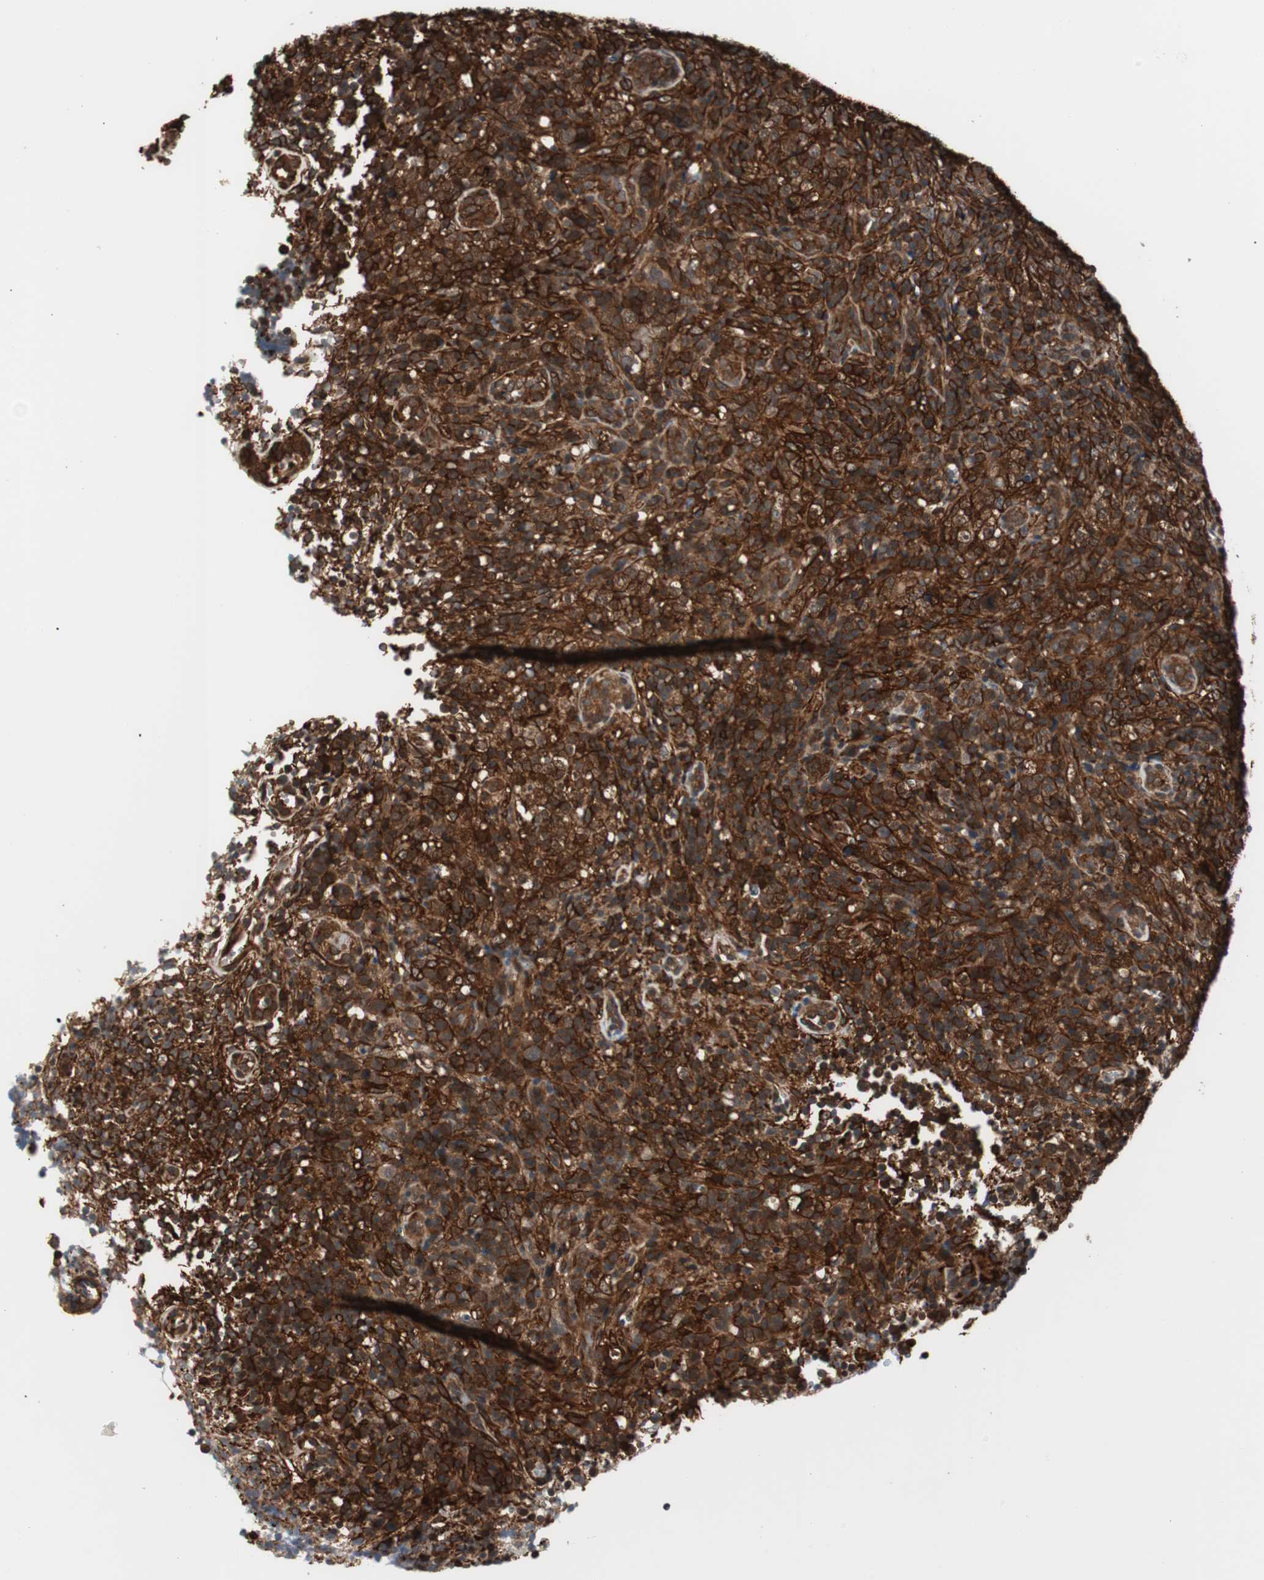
{"staining": {"intensity": "strong", "quantity": ">75%", "location": "cytoplasmic/membranous"}, "tissue": "lymphoma", "cell_type": "Tumor cells", "image_type": "cancer", "snomed": [{"axis": "morphology", "description": "Malignant lymphoma, non-Hodgkin's type, High grade"}, {"axis": "topography", "description": "Lymph node"}], "caption": "Lymphoma stained for a protein (brown) displays strong cytoplasmic/membranous positive staining in about >75% of tumor cells.", "gene": "PTPN11", "patient": {"sex": "female", "age": 76}}